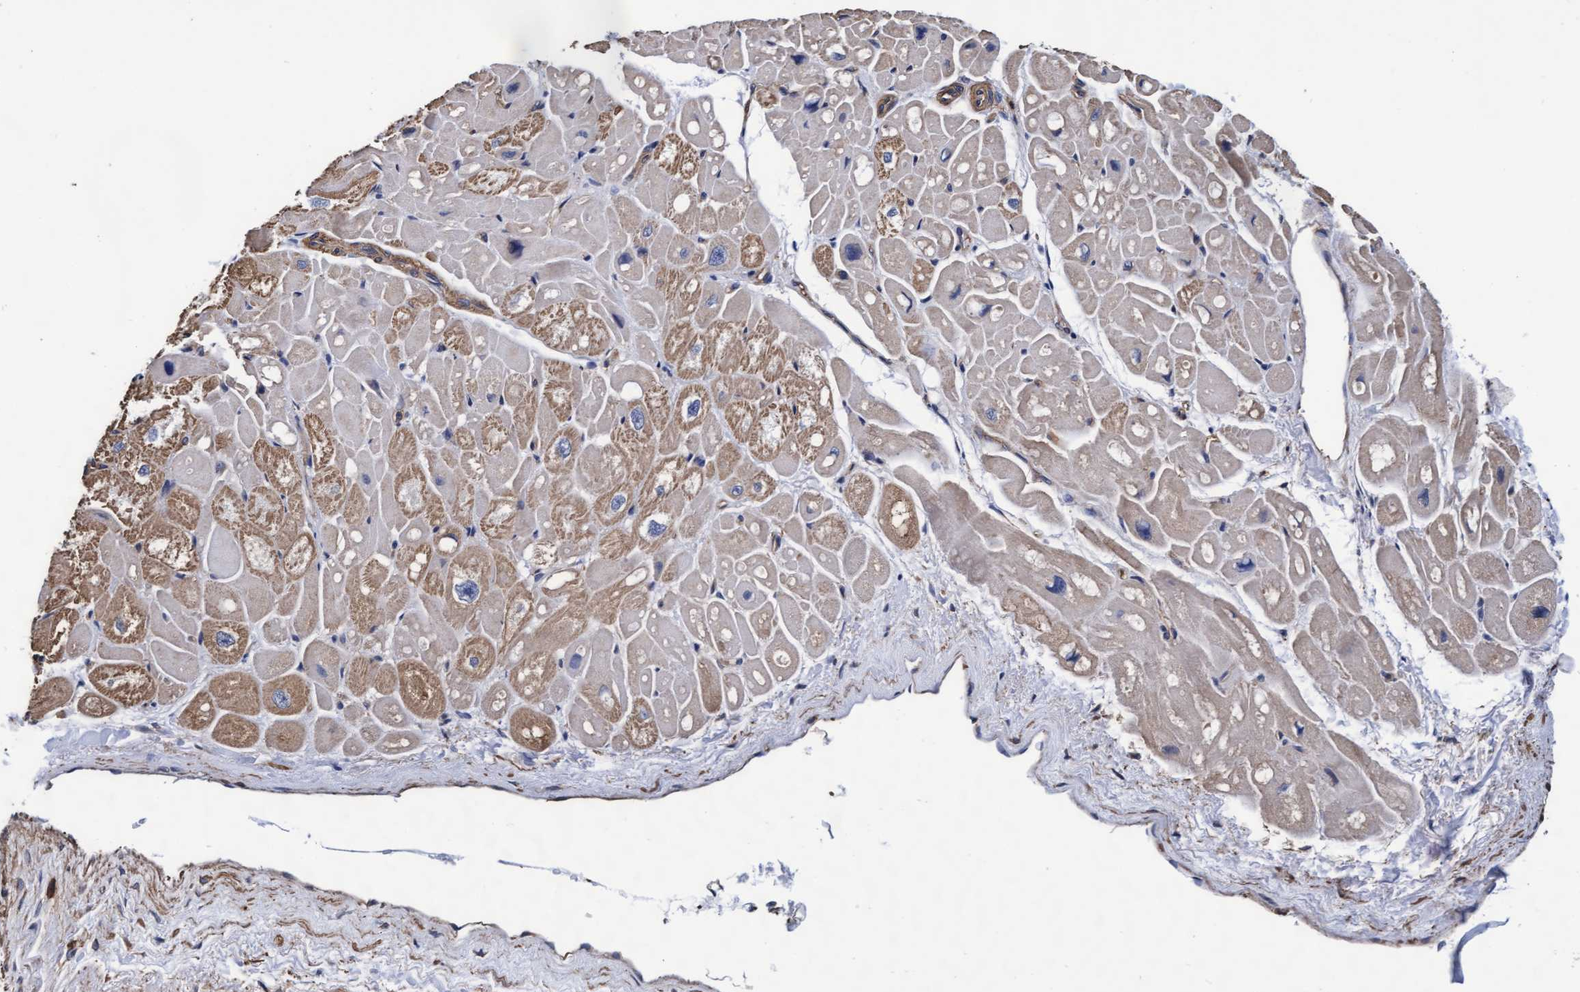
{"staining": {"intensity": "weak", "quantity": ">75%", "location": "cytoplasmic/membranous"}, "tissue": "heart muscle", "cell_type": "Cardiomyocytes", "image_type": "normal", "snomed": [{"axis": "morphology", "description": "Normal tissue, NOS"}, {"axis": "topography", "description": "Heart"}], "caption": "An image of heart muscle stained for a protein demonstrates weak cytoplasmic/membranous brown staining in cardiomyocytes. (Stains: DAB (3,3'-diaminobenzidine) in brown, nuclei in blue, Microscopy: brightfield microscopy at high magnification).", "gene": "GRHPR", "patient": {"sex": "male", "age": 49}}